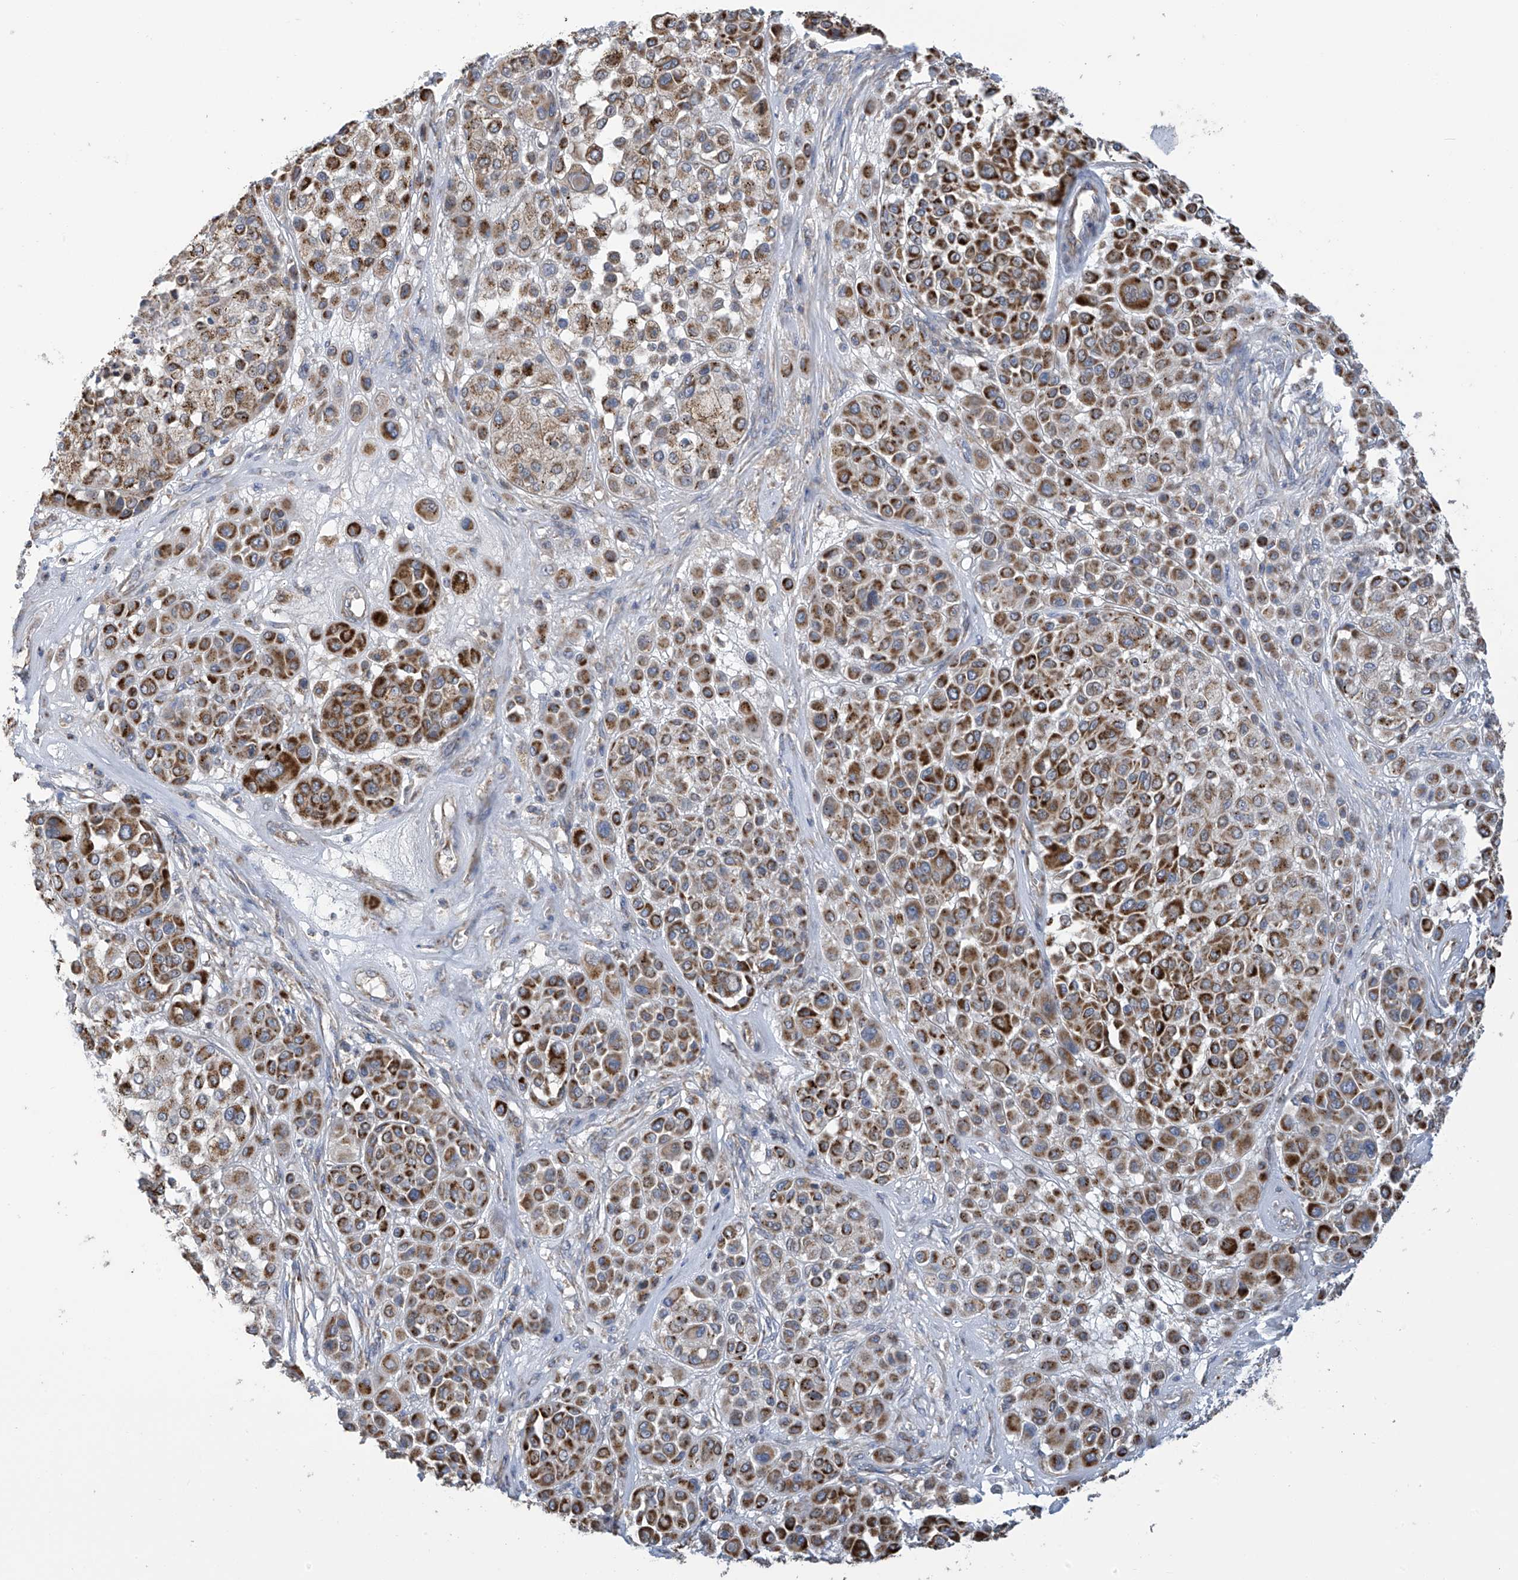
{"staining": {"intensity": "strong", "quantity": ">75%", "location": "cytoplasmic/membranous"}, "tissue": "melanoma", "cell_type": "Tumor cells", "image_type": "cancer", "snomed": [{"axis": "morphology", "description": "Malignant melanoma, Metastatic site"}, {"axis": "topography", "description": "Soft tissue"}], "caption": "Protein expression analysis of melanoma displays strong cytoplasmic/membranous positivity in about >75% of tumor cells.", "gene": "PNPT1", "patient": {"sex": "male", "age": 41}}